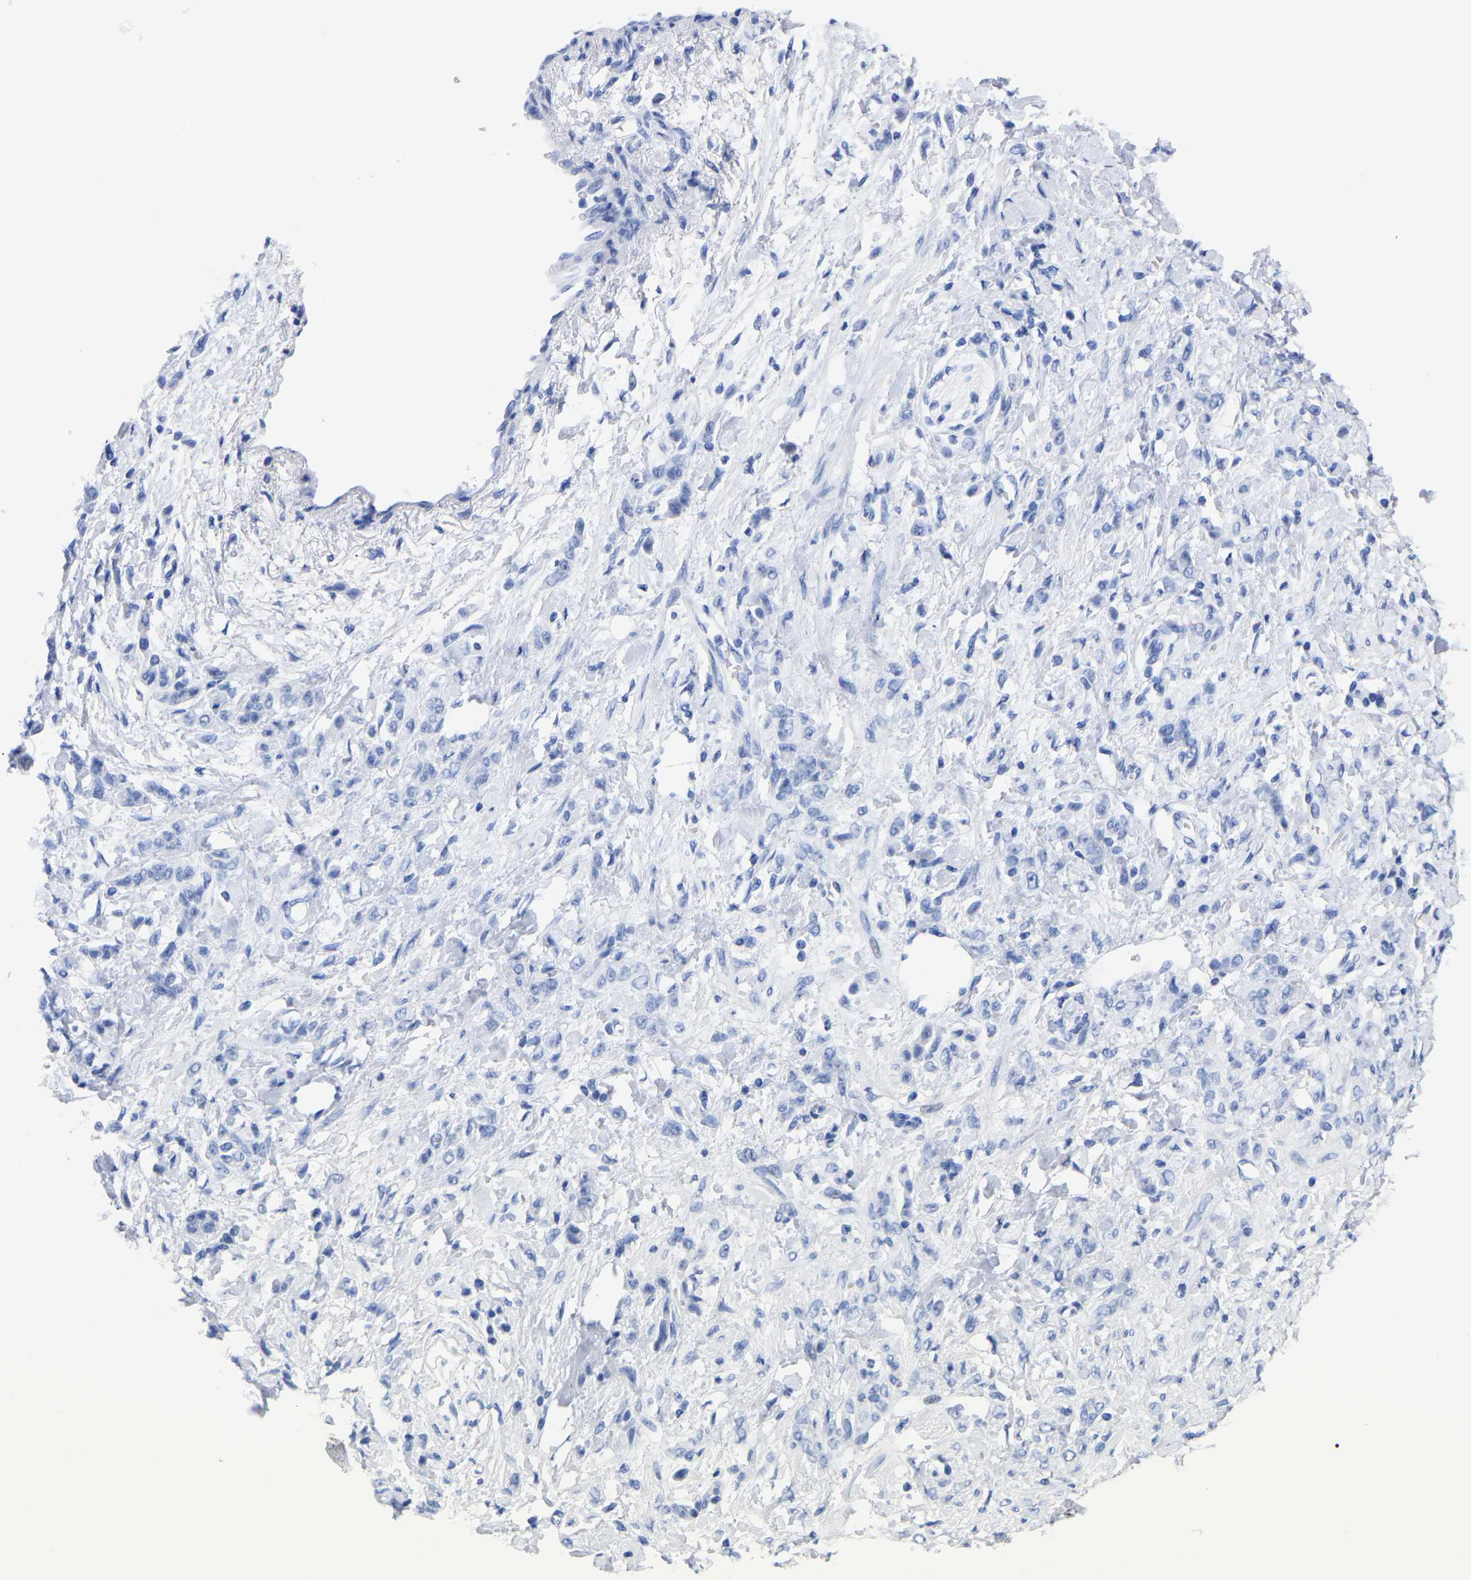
{"staining": {"intensity": "negative", "quantity": "none", "location": "none"}, "tissue": "stomach cancer", "cell_type": "Tumor cells", "image_type": "cancer", "snomed": [{"axis": "morphology", "description": "Normal tissue, NOS"}, {"axis": "morphology", "description": "Adenocarcinoma, NOS"}, {"axis": "topography", "description": "Stomach"}], "caption": "Protein analysis of stomach cancer (adenocarcinoma) demonstrates no significant staining in tumor cells.", "gene": "HAPLN1", "patient": {"sex": "male", "age": 82}}